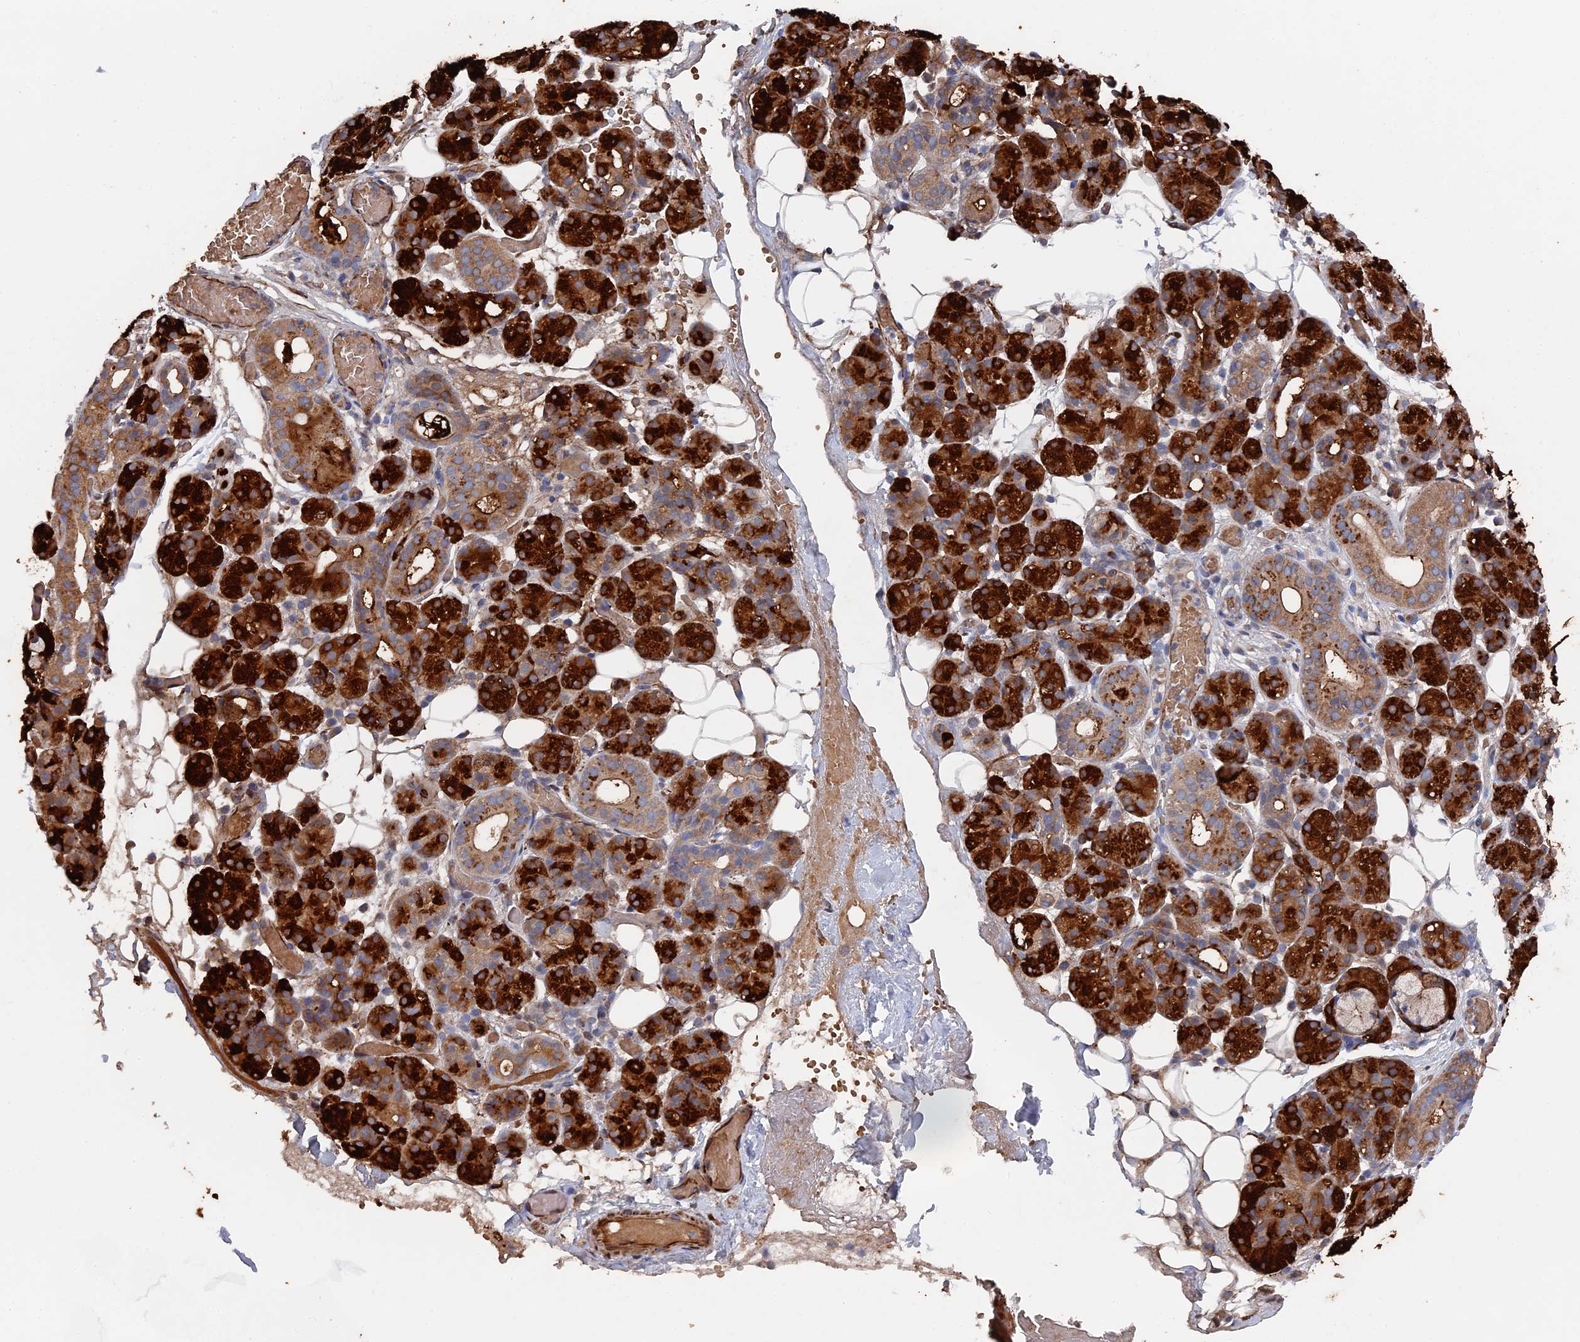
{"staining": {"intensity": "strong", "quantity": "25%-75%", "location": "cytoplasmic/membranous"}, "tissue": "salivary gland", "cell_type": "Glandular cells", "image_type": "normal", "snomed": [{"axis": "morphology", "description": "Normal tissue, NOS"}, {"axis": "topography", "description": "Salivary gland"}], "caption": "Brown immunohistochemical staining in unremarkable salivary gland displays strong cytoplasmic/membranous staining in approximately 25%-75% of glandular cells.", "gene": "SMG9", "patient": {"sex": "male", "age": 63}}